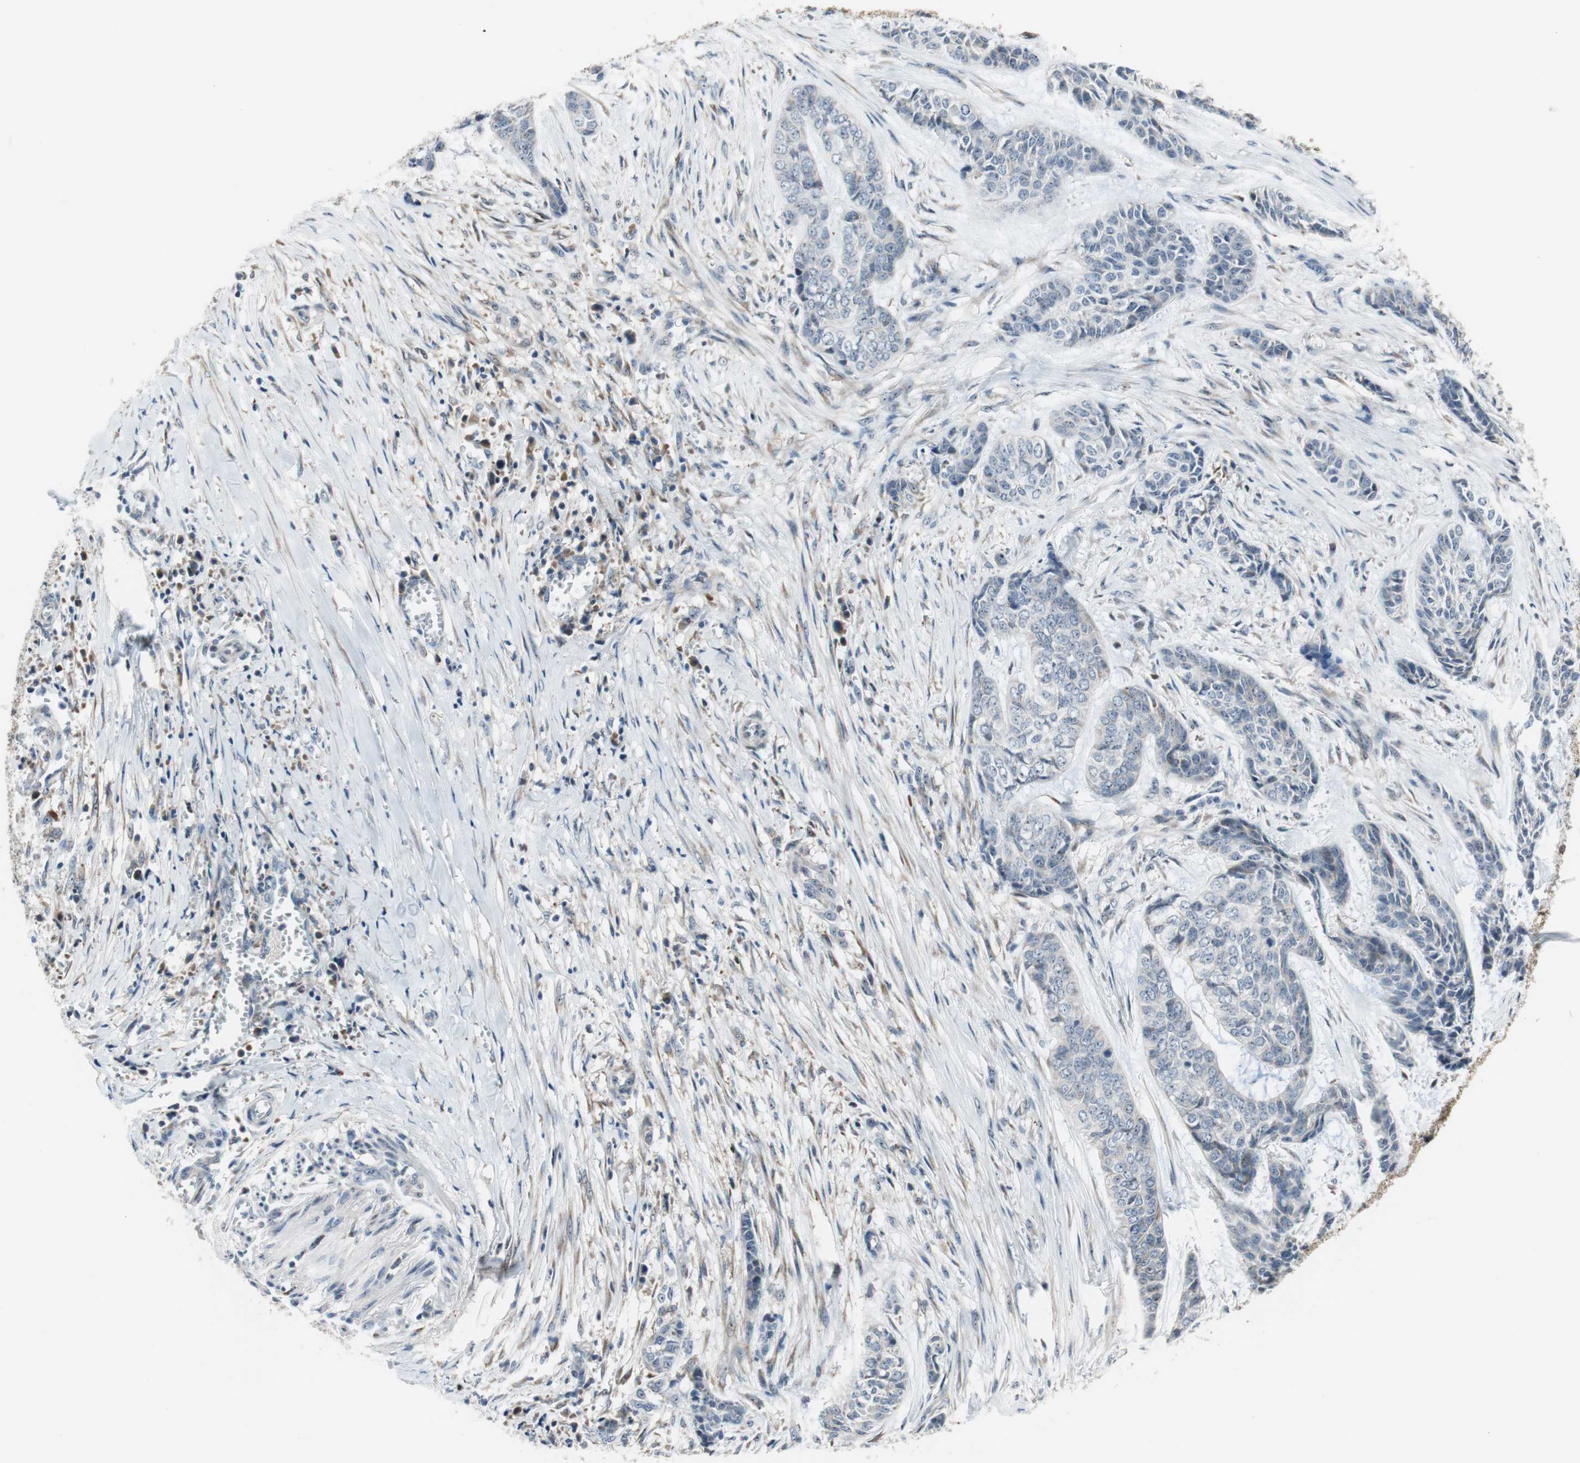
{"staining": {"intensity": "weak", "quantity": ">75%", "location": "cytoplasmic/membranous"}, "tissue": "skin cancer", "cell_type": "Tumor cells", "image_type": "cancer", "snomed": [{"axis": "morphology", "description": "Basal cell carcinoma"}, {"axis": "topography", "description": "Skin"}], "caption": "An immunohistochemistry (IHC) histopathology image of neoplastic tissue is shown. Protein staining in brown highlights weak cytoplasmic/membranous positivity in skin cancer (basal cell carcinoma) within tumor cells.", "gene": "TMED7", "patient": {"sex": "female", "age": 64}}